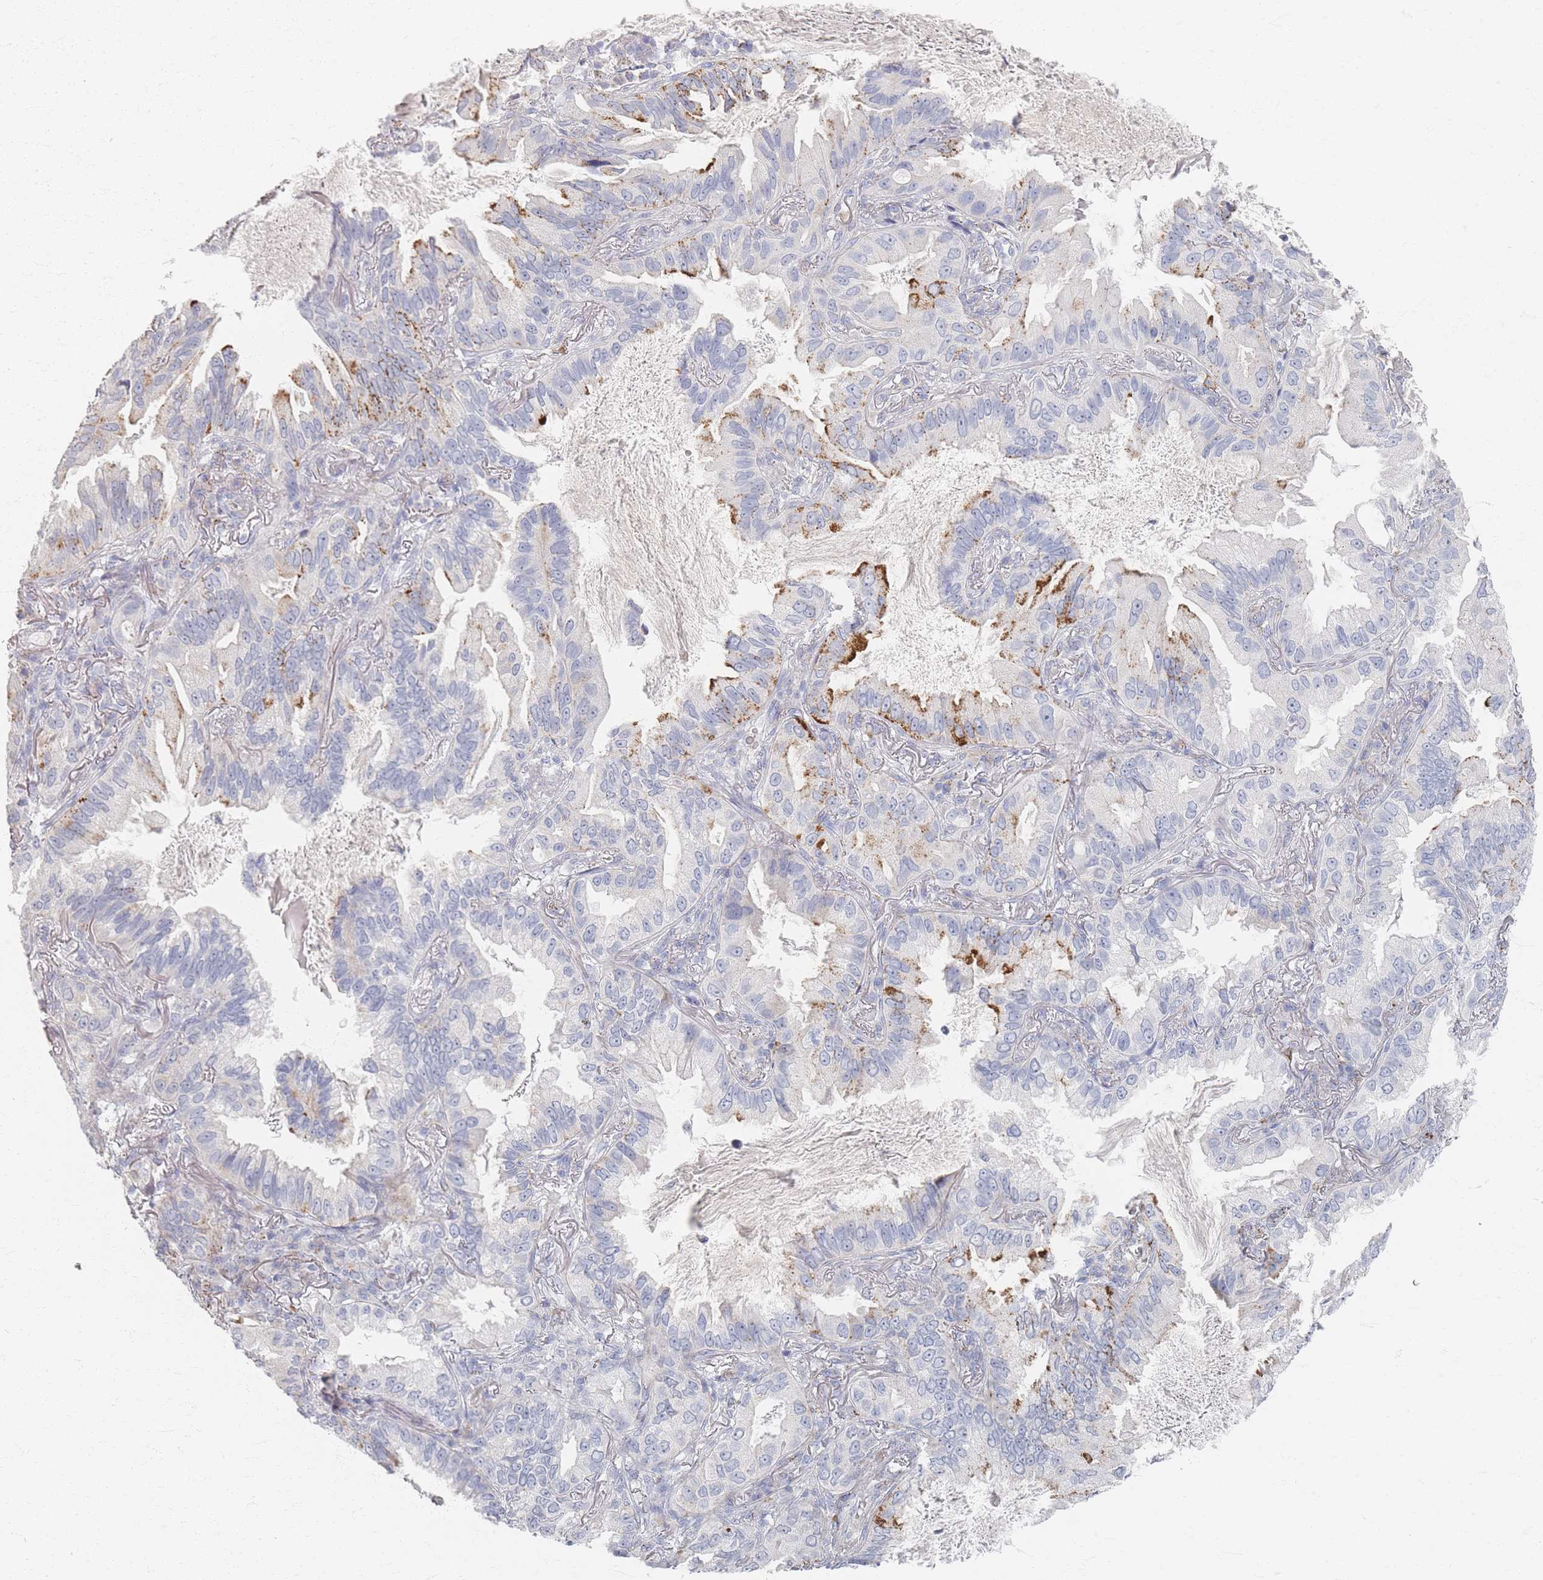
{"staining": {"intensity": "moderate", "quantity": "<25%", "location": "cytoplasmic/membranous"}, "tissue": "lung cancer", "cell_type": "Tumor cells", "image_type": "cancer", "snomed": [{"axis": "morphology", "description": "Adenocarcinoma, NOS"}, {"axis": "topography", "description": "Lung"}], "caption": "Tumor cells exhibit low levels of moderate cytoplasmic/membranous expression in about <25% of cells in human lung cancer (adenocarcinoma).", "gene": "SLC2A11", "patient": {"sex": "female", "age": 69}}